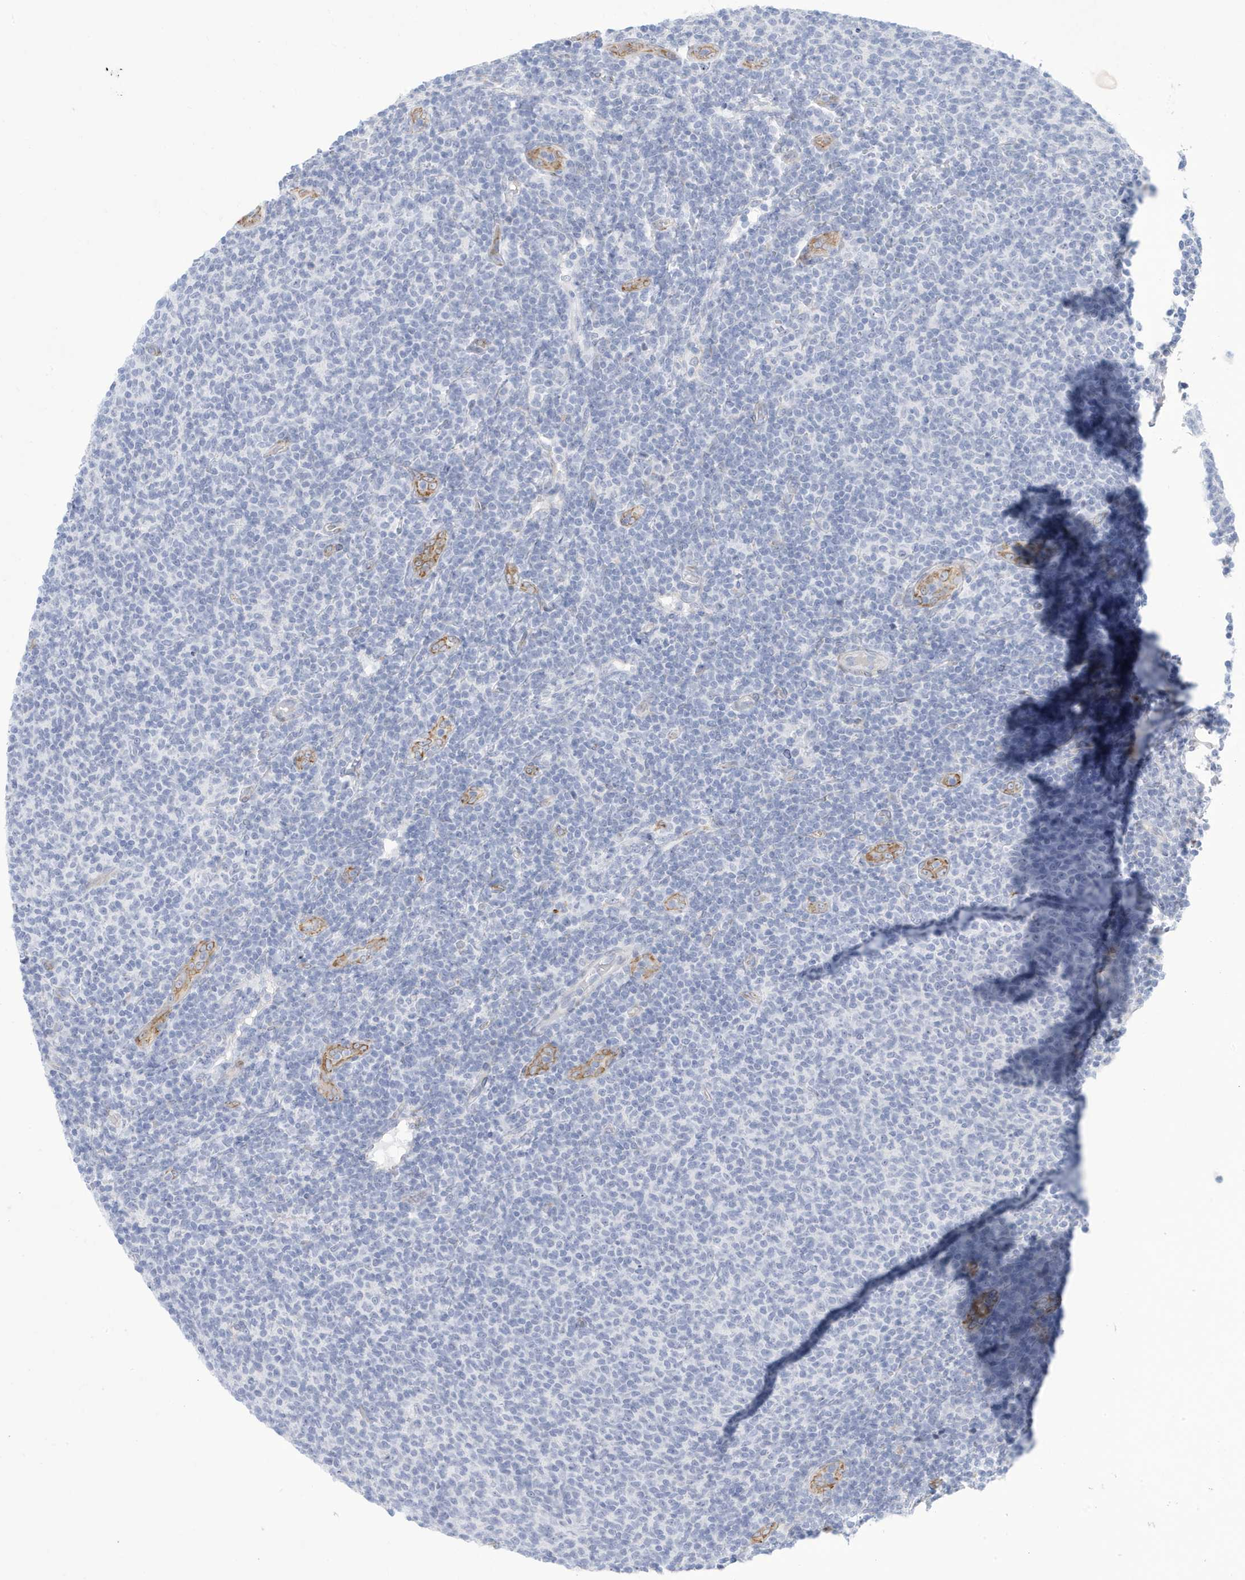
{"staining": {"intensity": "negative", "quantity": "none", "location": "none"}, "tissue": "lymphoma", "cell_type": "Tumor cells", "image_type": "cancer", "snomed": [{"axis": "morphology", "description": "Malignant lymphoma, non-Hodgkin's type, Low grade"}, {"axis": "topography", "description": "Lymph node"}], "caption": "Tumor cells show no significant protein positivity in low-grade malignant lymphoma, non-Hodgkin's type.", "gene": "SEMA3F", "patient": {"sex": "male", "age": 66}}